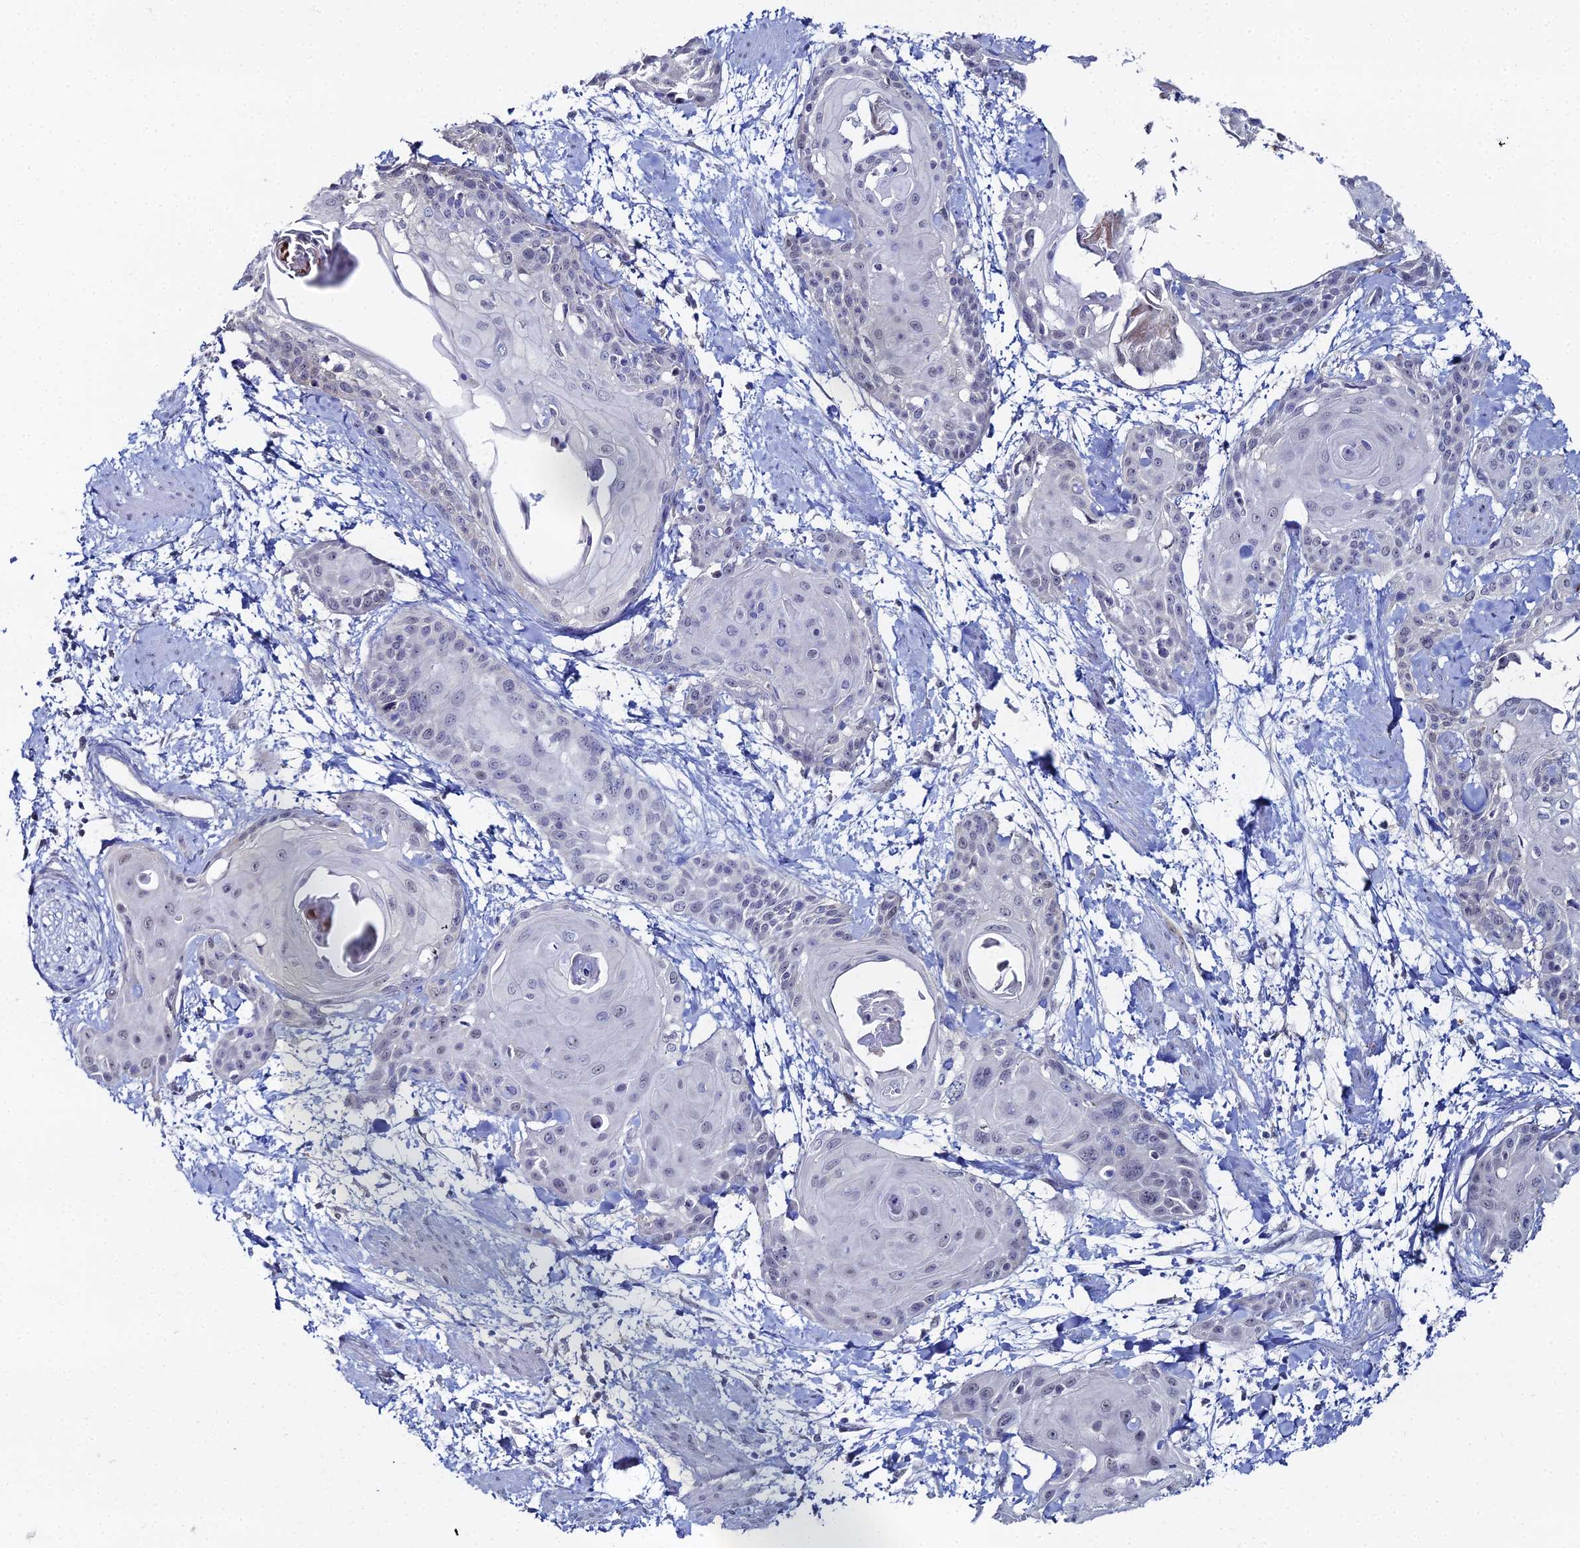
{"staining": {"intensity": "negative", "quantity": "none", "location": "none"}, "tissue": "cervical cancer", "cell_type": "Tumor cells", "image_type": "cancer", "snomed": [{"axis": "morphology", "description": "Squamous cell carcinoma, NOS"}, {"axis": "topography", "description": "Cervix"}], "caption": "This is an immunohistochemistry (IHC) photomicrograph of human squamous cell carcinoma (cervical). There is no positivity in tumor cells.", "gene": "THAP4", "patient": {"sex": "female", "age": 57}}